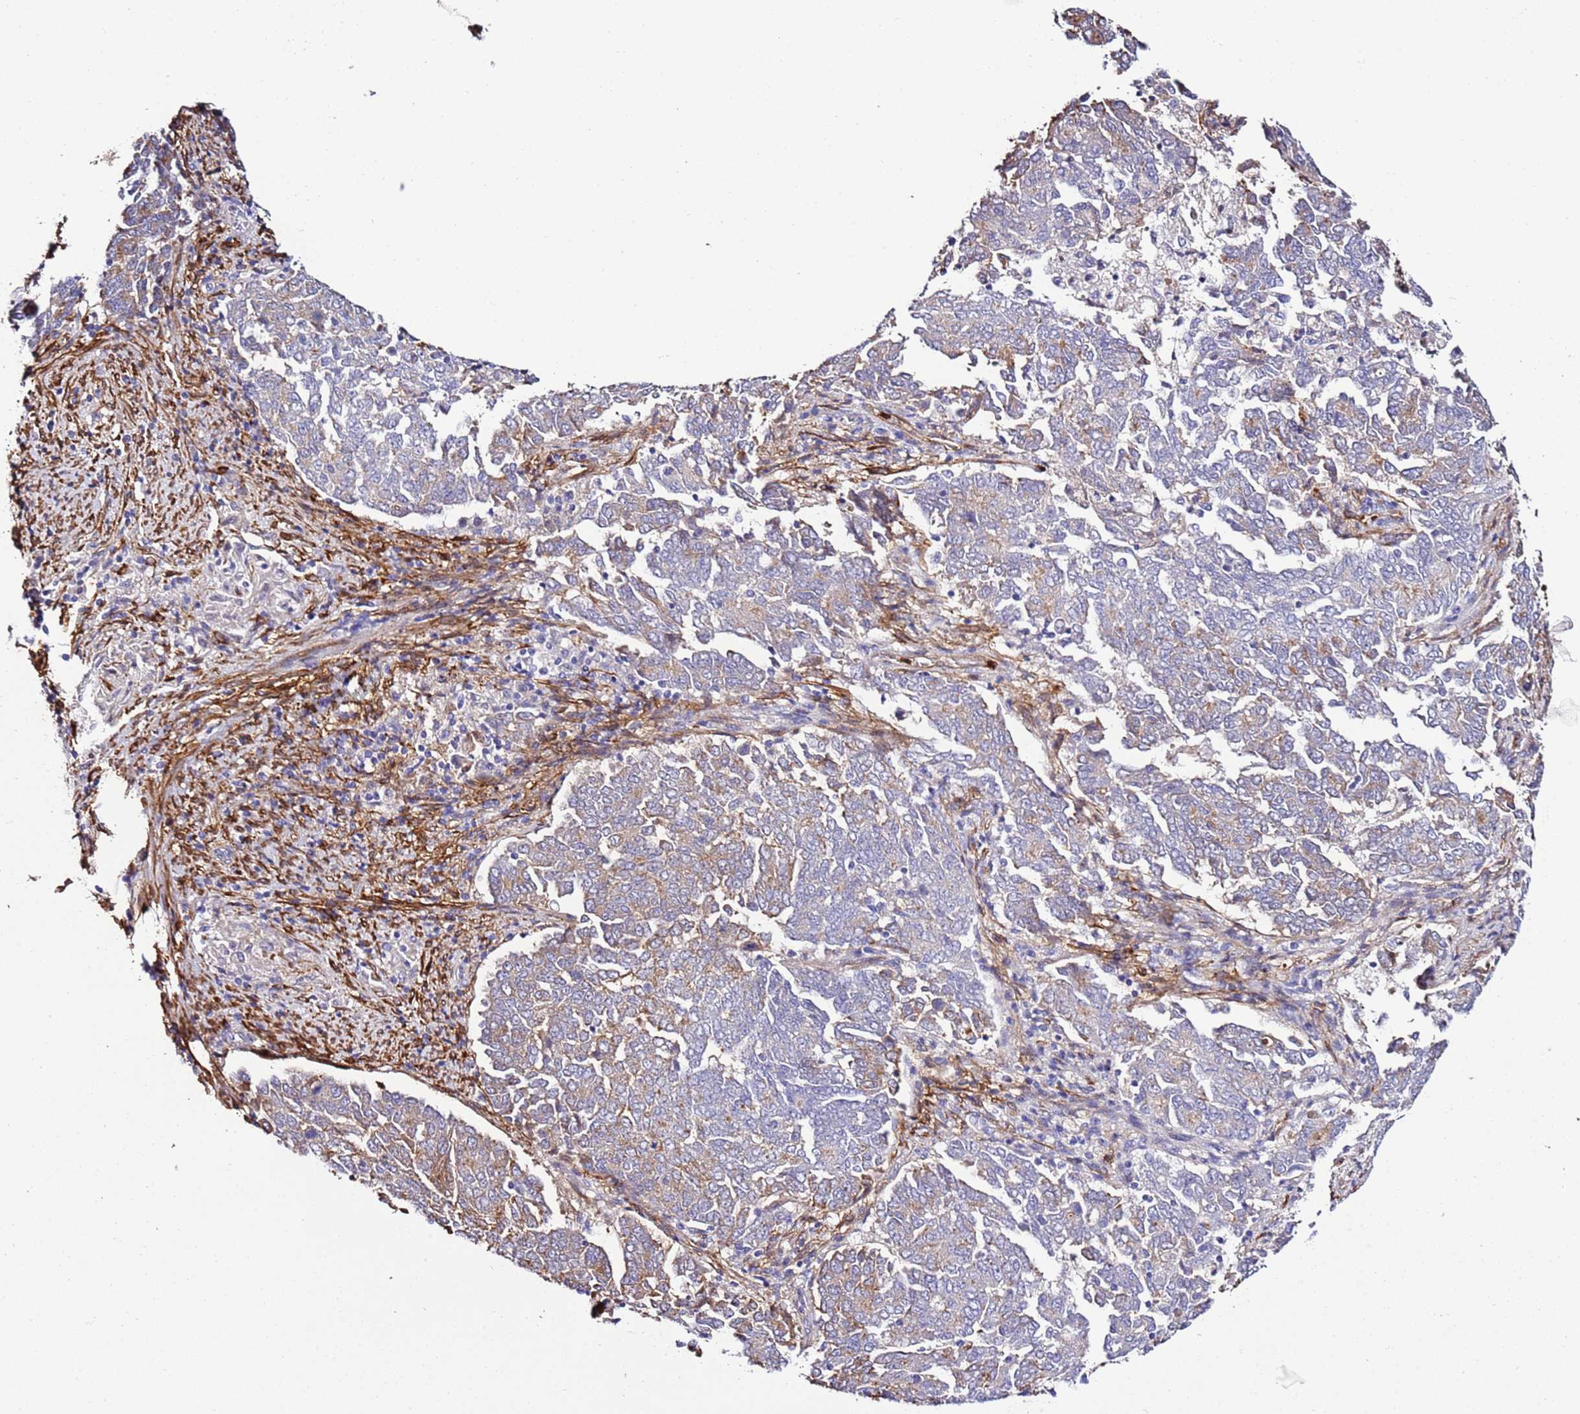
{"staining": {"intensity": "negative", "quantity": "none", "location": "none"}, "tissue": "endometrial cancer", "cell_type": "Tumor cells", "image_type": "cancer", "snomed": [{"axis": "morphology", "description": "Adenocarcinoma, NOS"}, {"axis": "topography", "description": "Endometrium"}], "caption": "The immunohistochemistry (IHC) micrograph has no significant staining in tumor cells of adenocarcinoma (endometrial) tissue.", "gene": "FAM174C", "patient": {"sex": "female", "age": 80}}